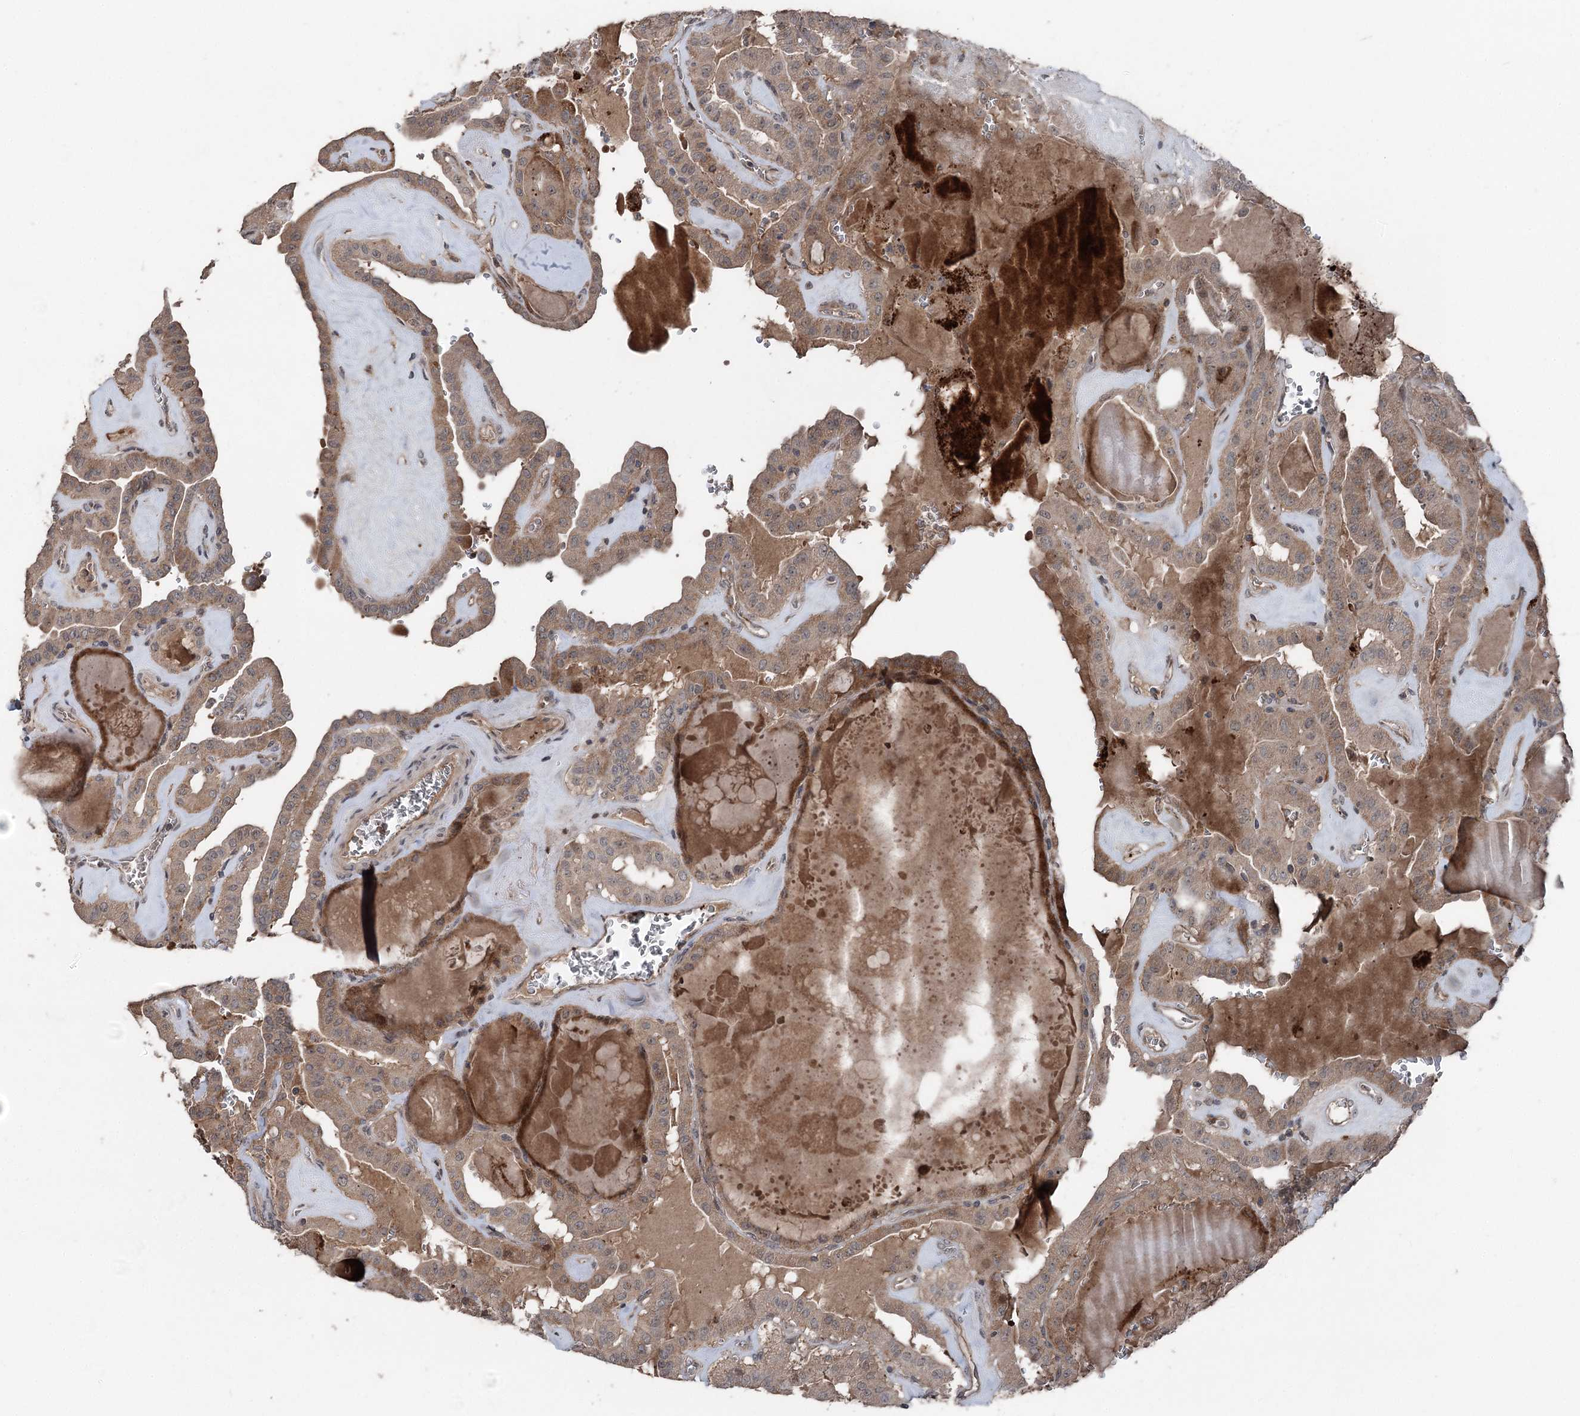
{"staining": {"intensity": "moderate", "quantity": ">75%", "location": "cytoplasmic/membranous"}, "tissue": "thyroid cancer", "cell_type": "Tumor cells", "image_type": "cancer", "snomed": [{"axis": "morphology", "description": "Papillary adenocarcinoma, NOS"}, {"axis": "topography", "description": "Thyroid gland"}], "caption": "Papillary adenocarcinoma (thyroid) was stained to show a protein in brown. There is medium levels of moderate cytoplasmic/membranous staining in about >75% of tumor cells.", "gene": "MAPK8IP2", "patient": {"sex": "male", "age": 52}}